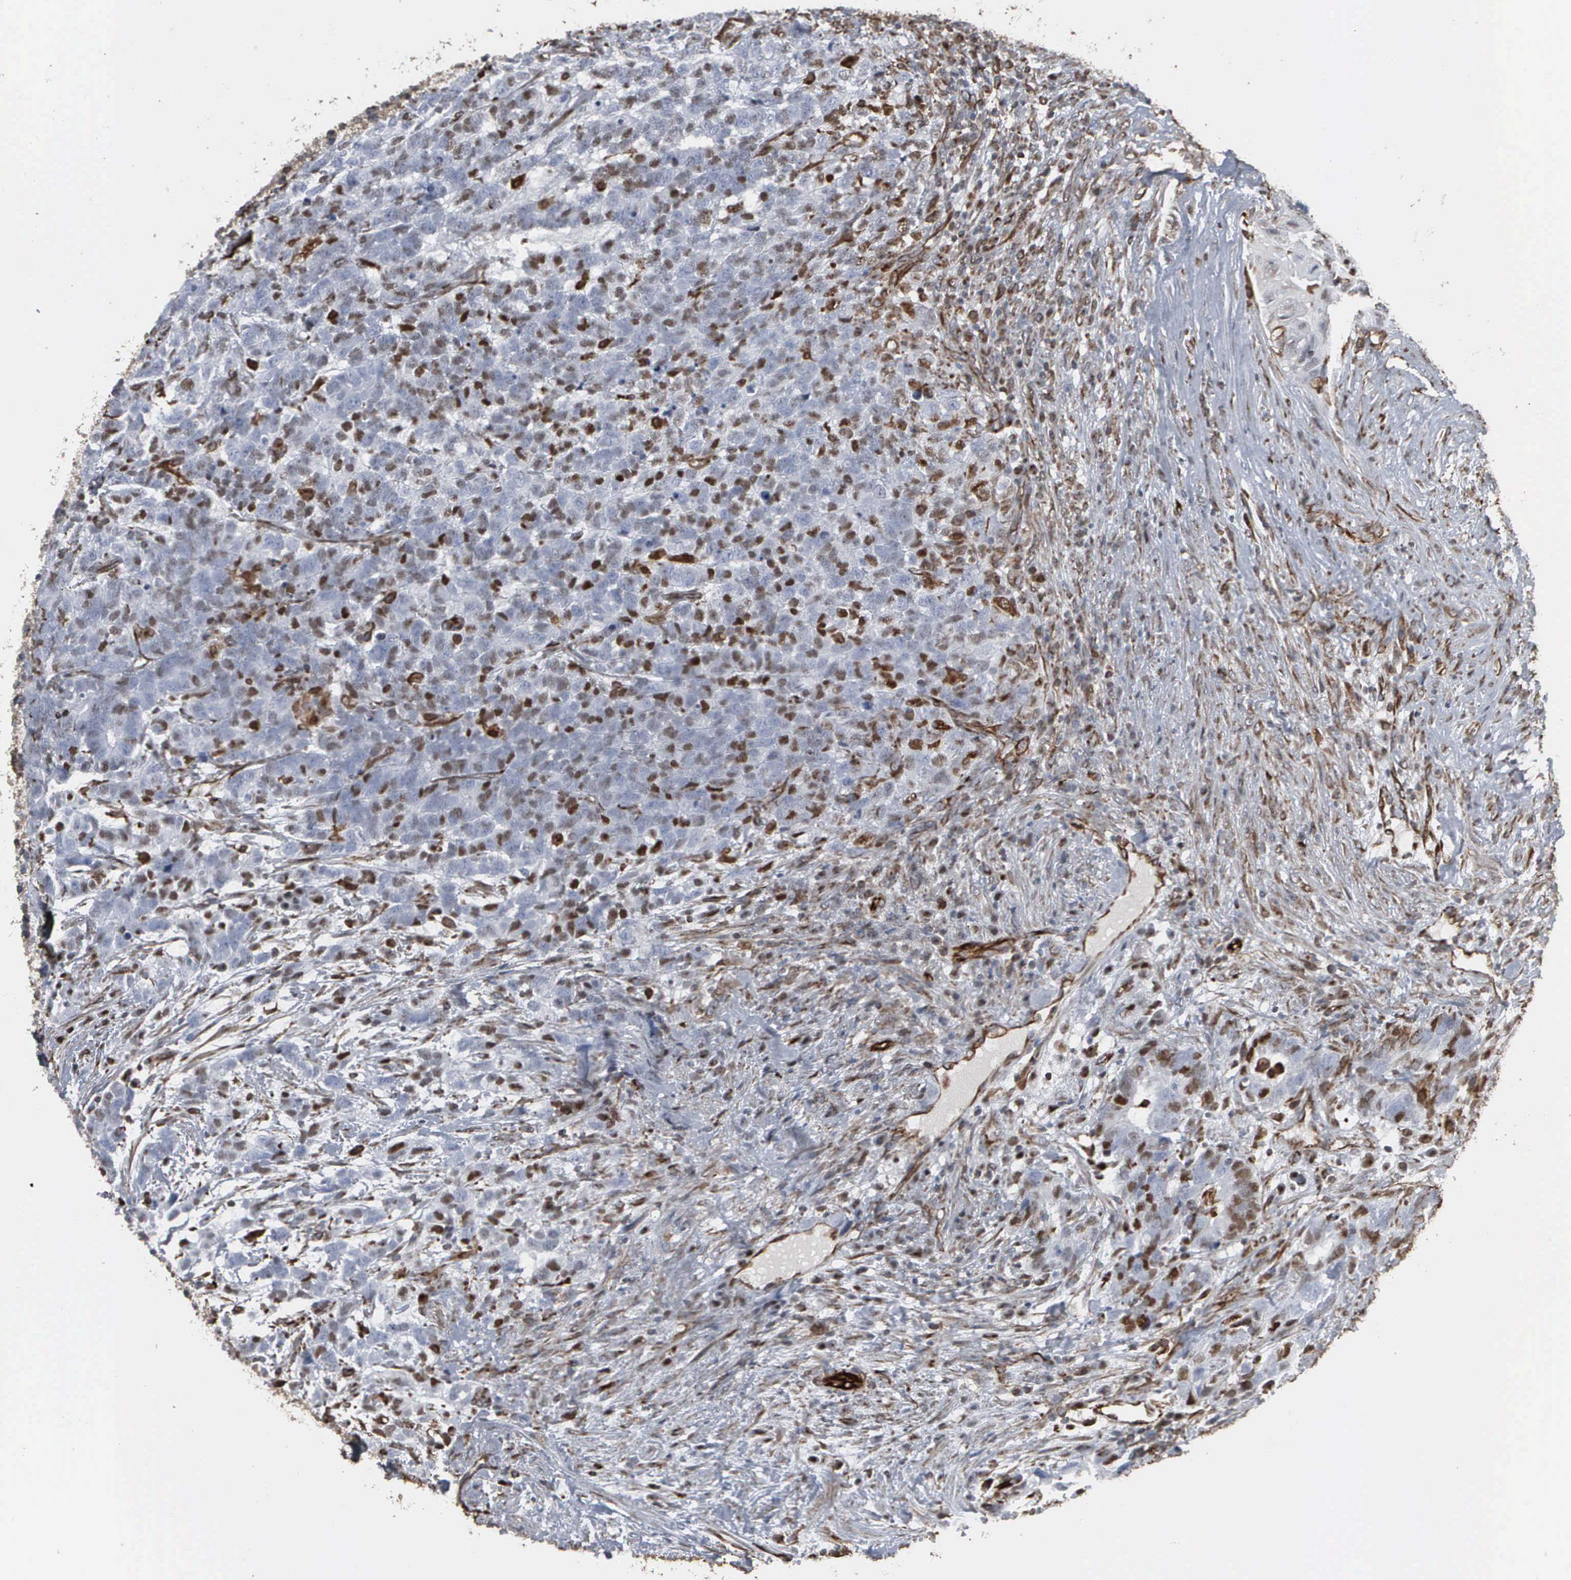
{"staining": {"intensity": "weak", "quantity": "<25%", "location": "nuclear"}, "tissue": "testis cancer", "cell_type": "Tumor cells", "image_type": "cancer", "snomed": [{"axis": "morphology", "description": "Carcinoma, Embryonal, NOS"}, {"axis": "topography", "description": "Testis"}], "caption": "High power microscopy image of an immunohistochemistry micrograph of embryonal carcinoma (testis), revealing no significant staining in tumor cells. (DAB IHC, high magnification).", "gene": "CCNE1", "patient": {"sex": "male", "age": 26}}